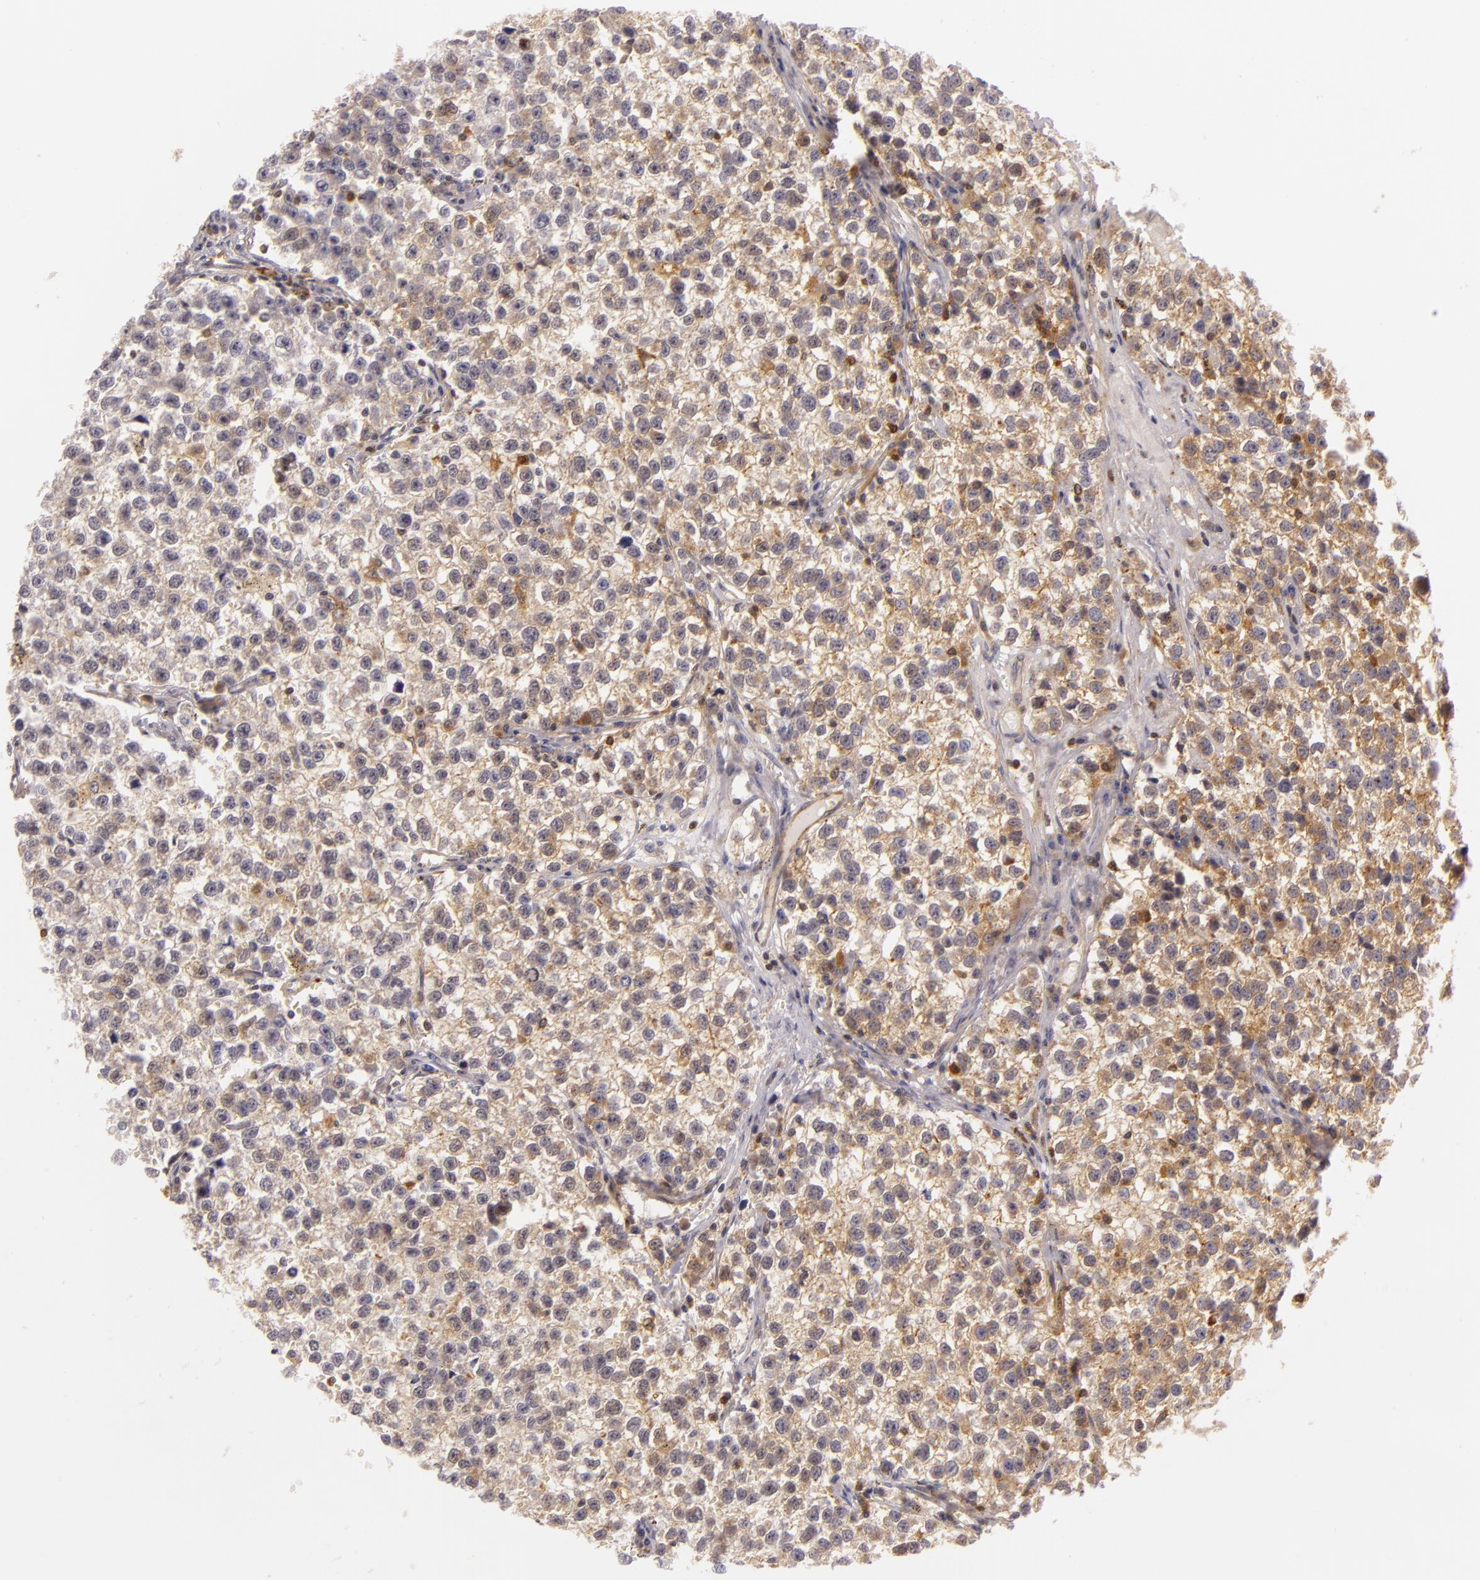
{"staining": {"intensity": "weak", "quantity": ">75%", "location": "cytoplasmic/membranous"}, "tissue": "testis cancer", "cell_type": "Tumor cells", "image_type": "cancer", "snomed": [{"axis": "morphology", "description": "Seminoma, NOS"}, {"axis": "topography", "description": "Testis"}], "caption": "A high-resolution photomicrograph shows IHC staining of testis seminoma, which exhibits weak cytoplasmic/membranous staining in approximately >75% of tumor cells.", "gene": "TOM1", "patient": {"sex": "male", "age": 35}}